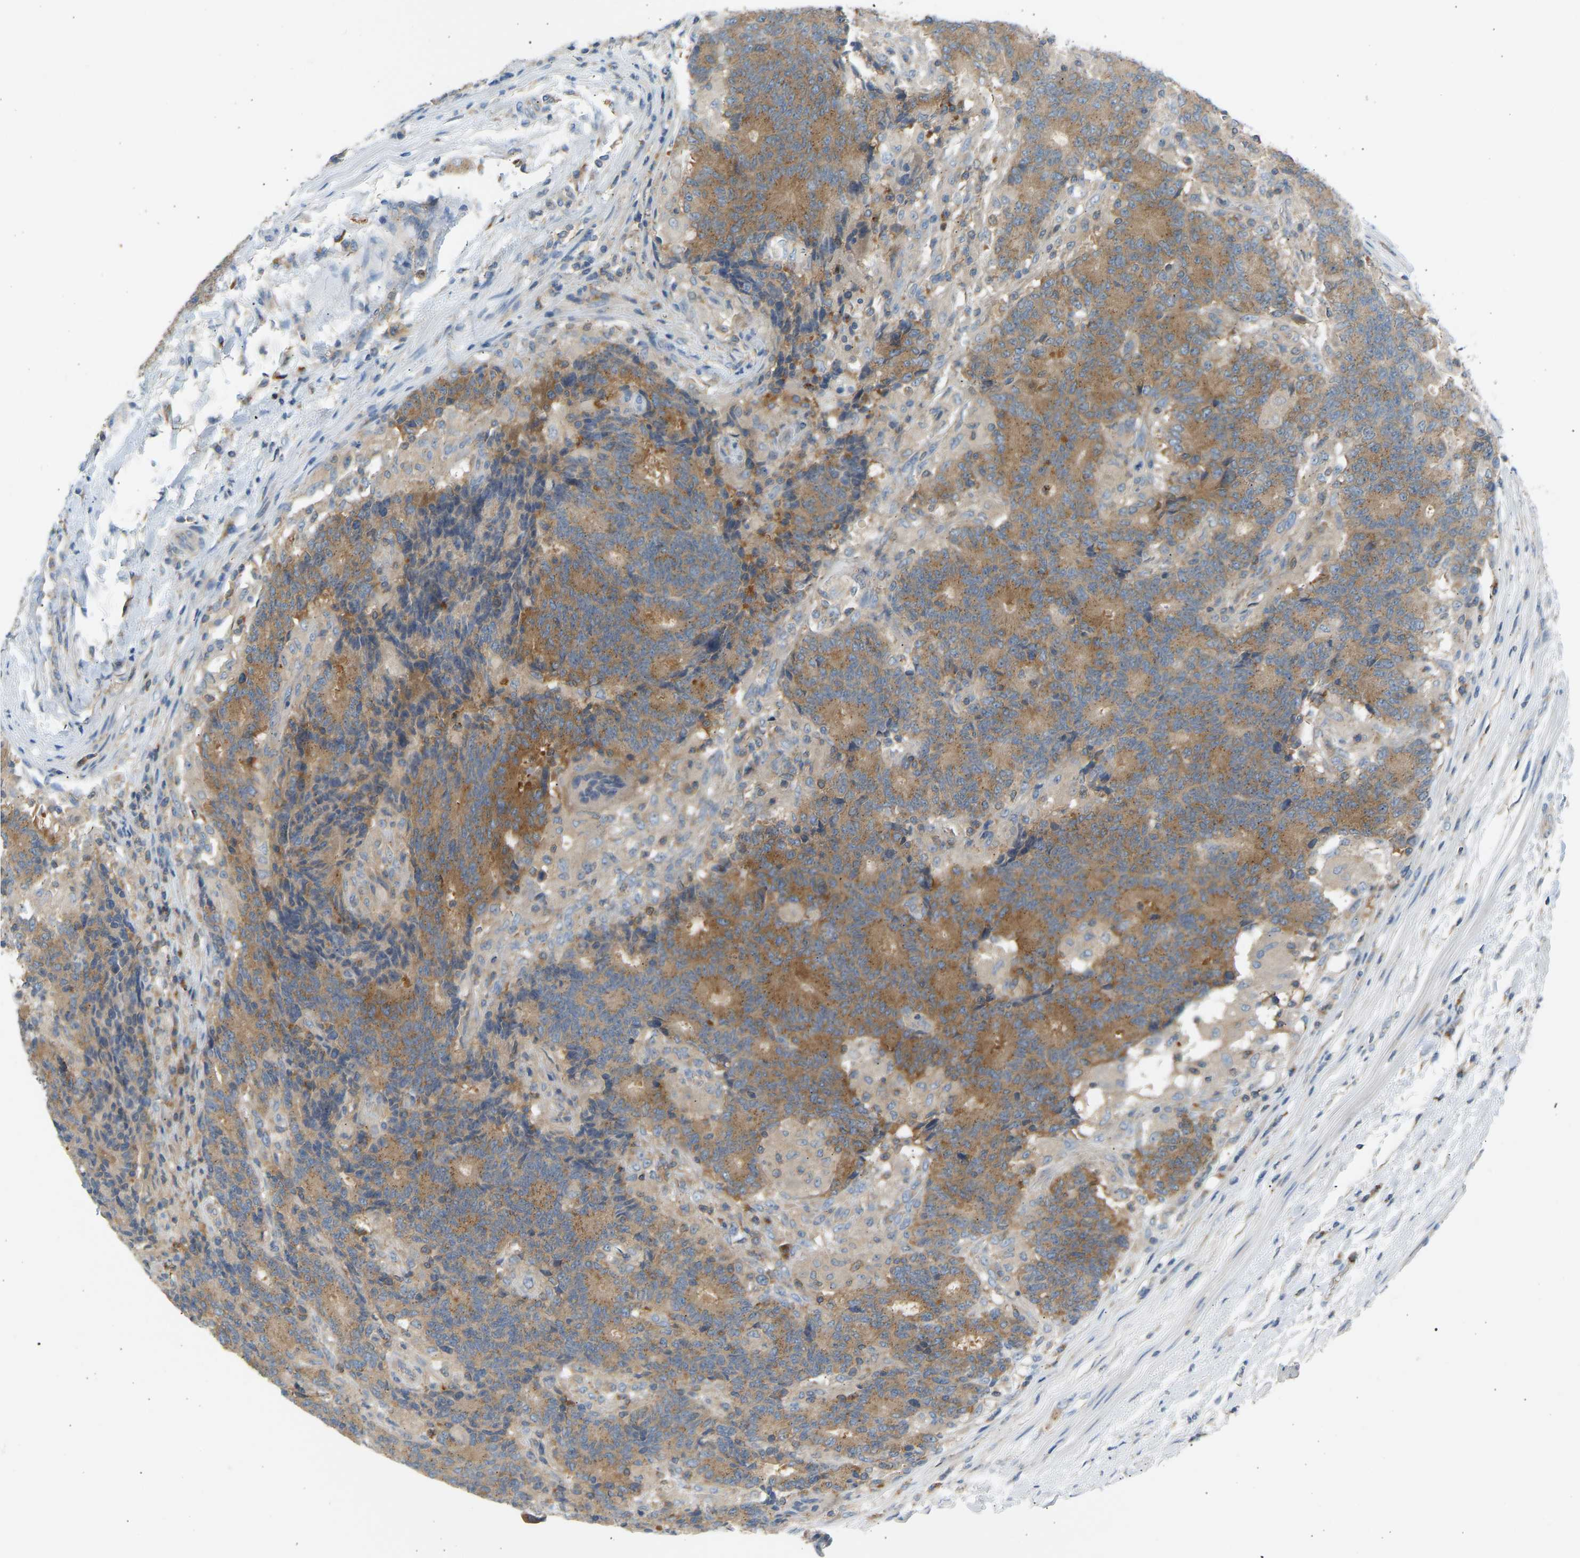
{"staining": {"intensity": "moderate", "quantity": ">75%", "location": "cytoplasmic/membranous"}, "tissue": "colorectal cancer", "cell_type": "Tumor cells", "image_type": "cancer", "snomed": [{"axis": "morphology", "description": "Normal tissue, NOS"}, {"axis": "morphology", "description": "Adenocarcinoma, NOS"}, {"axis": "topography", "description": "Colon"}], "caption": "Immunohistochemical staining of colorectal adenocarcinoma exhibits medium levels of moderate cytoplasmic/membranous protein staining in about >75% of tumor cells.", "gene": "TRIM50", "patient": {"sex": "female", "age": 75}}